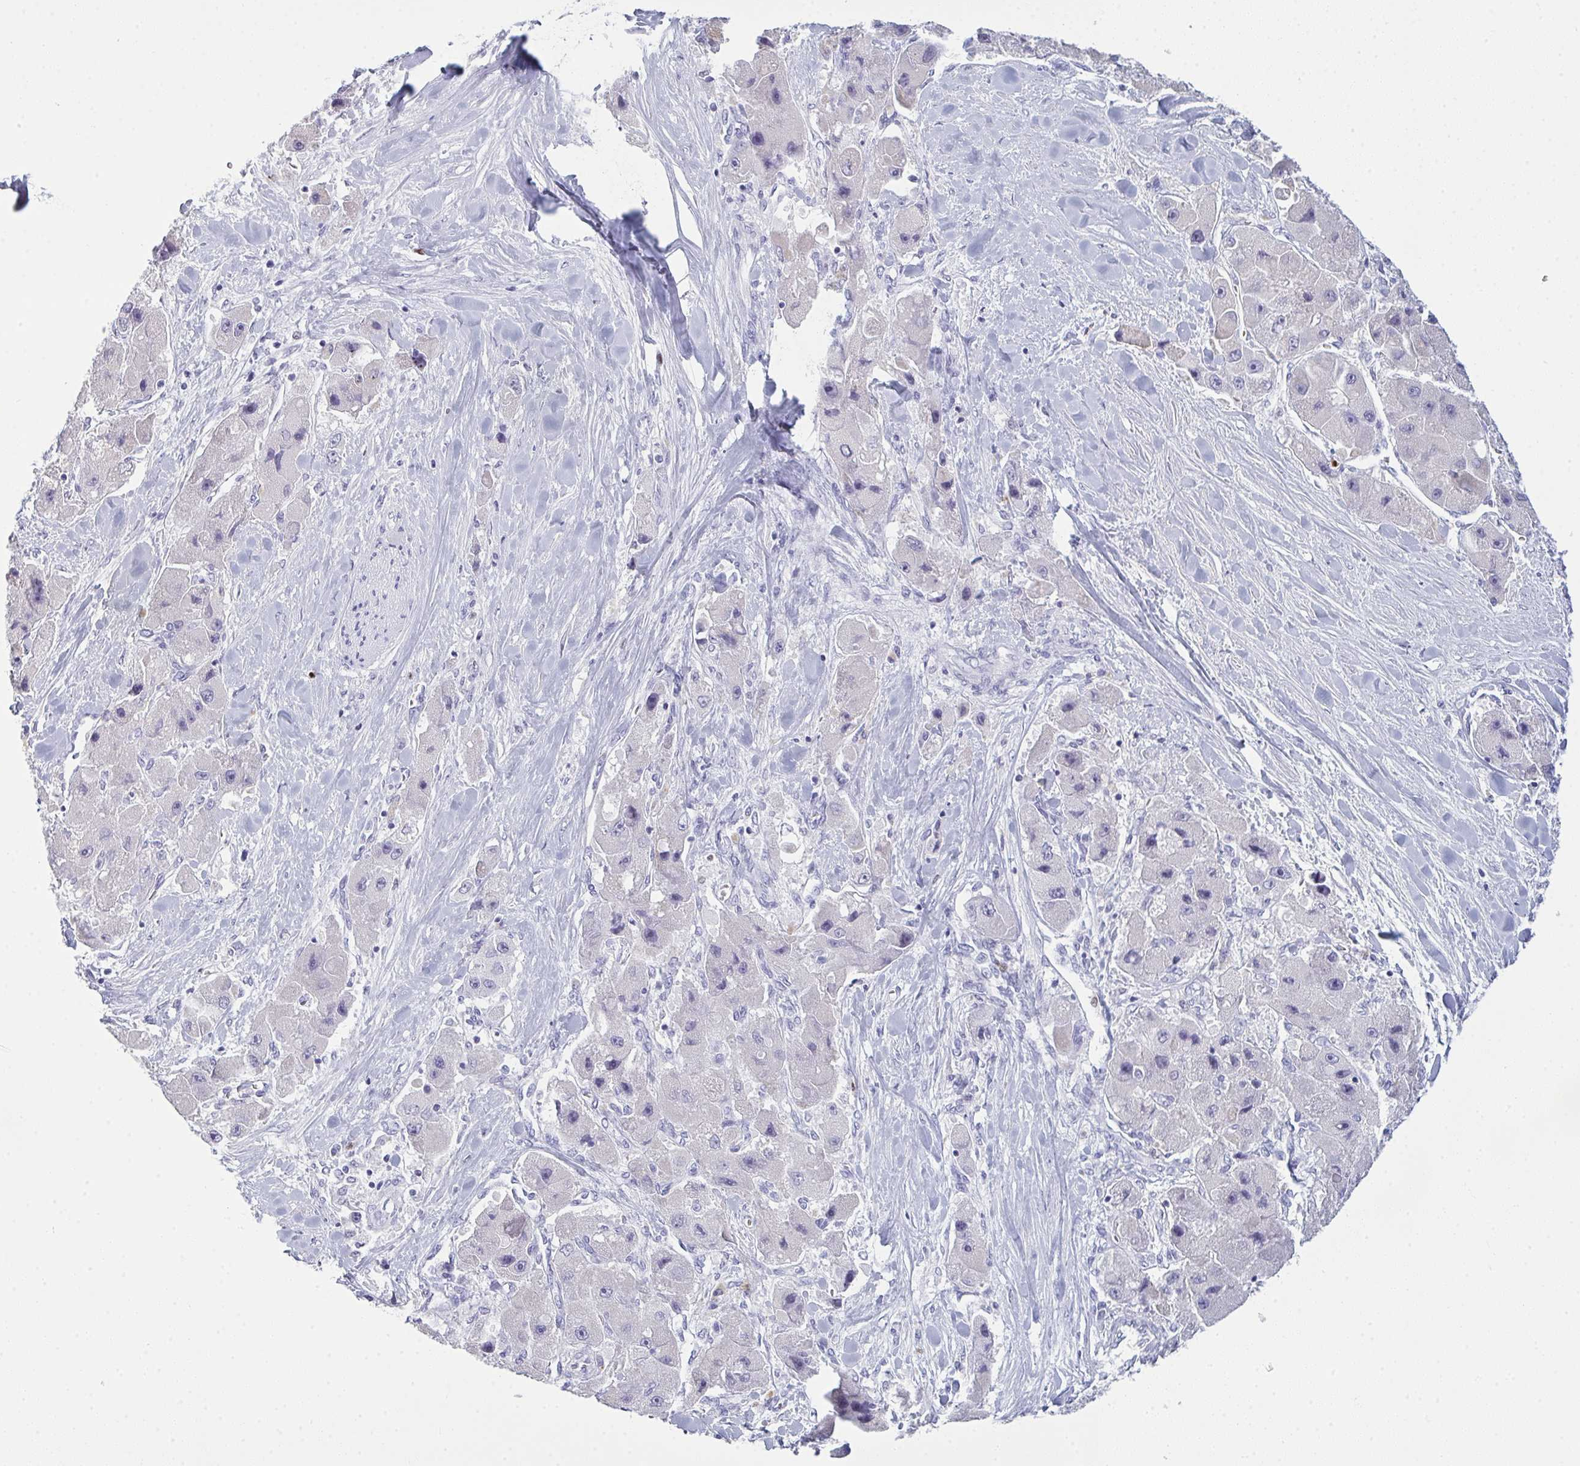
{"staining": {"intensity": "negative", "quantity": "none", "location": "none"}, "tissue": "liver cancer", "cell_type": "Tumor cells", "image_type": "cancer", "snomed": [{"axis": "morphology", "description": "Carcinoma, Hepatocellular, NOS"}, {"axis": "topography", "description": "Liver"}], "caption": "This is an immunohistochemistry (IHC) micrograph of hepatocellular carcinoma (liver). There is no expression in tumor cells.", "gene": "SERPINB10", "patient": {"sex": "male", "age": 24}}